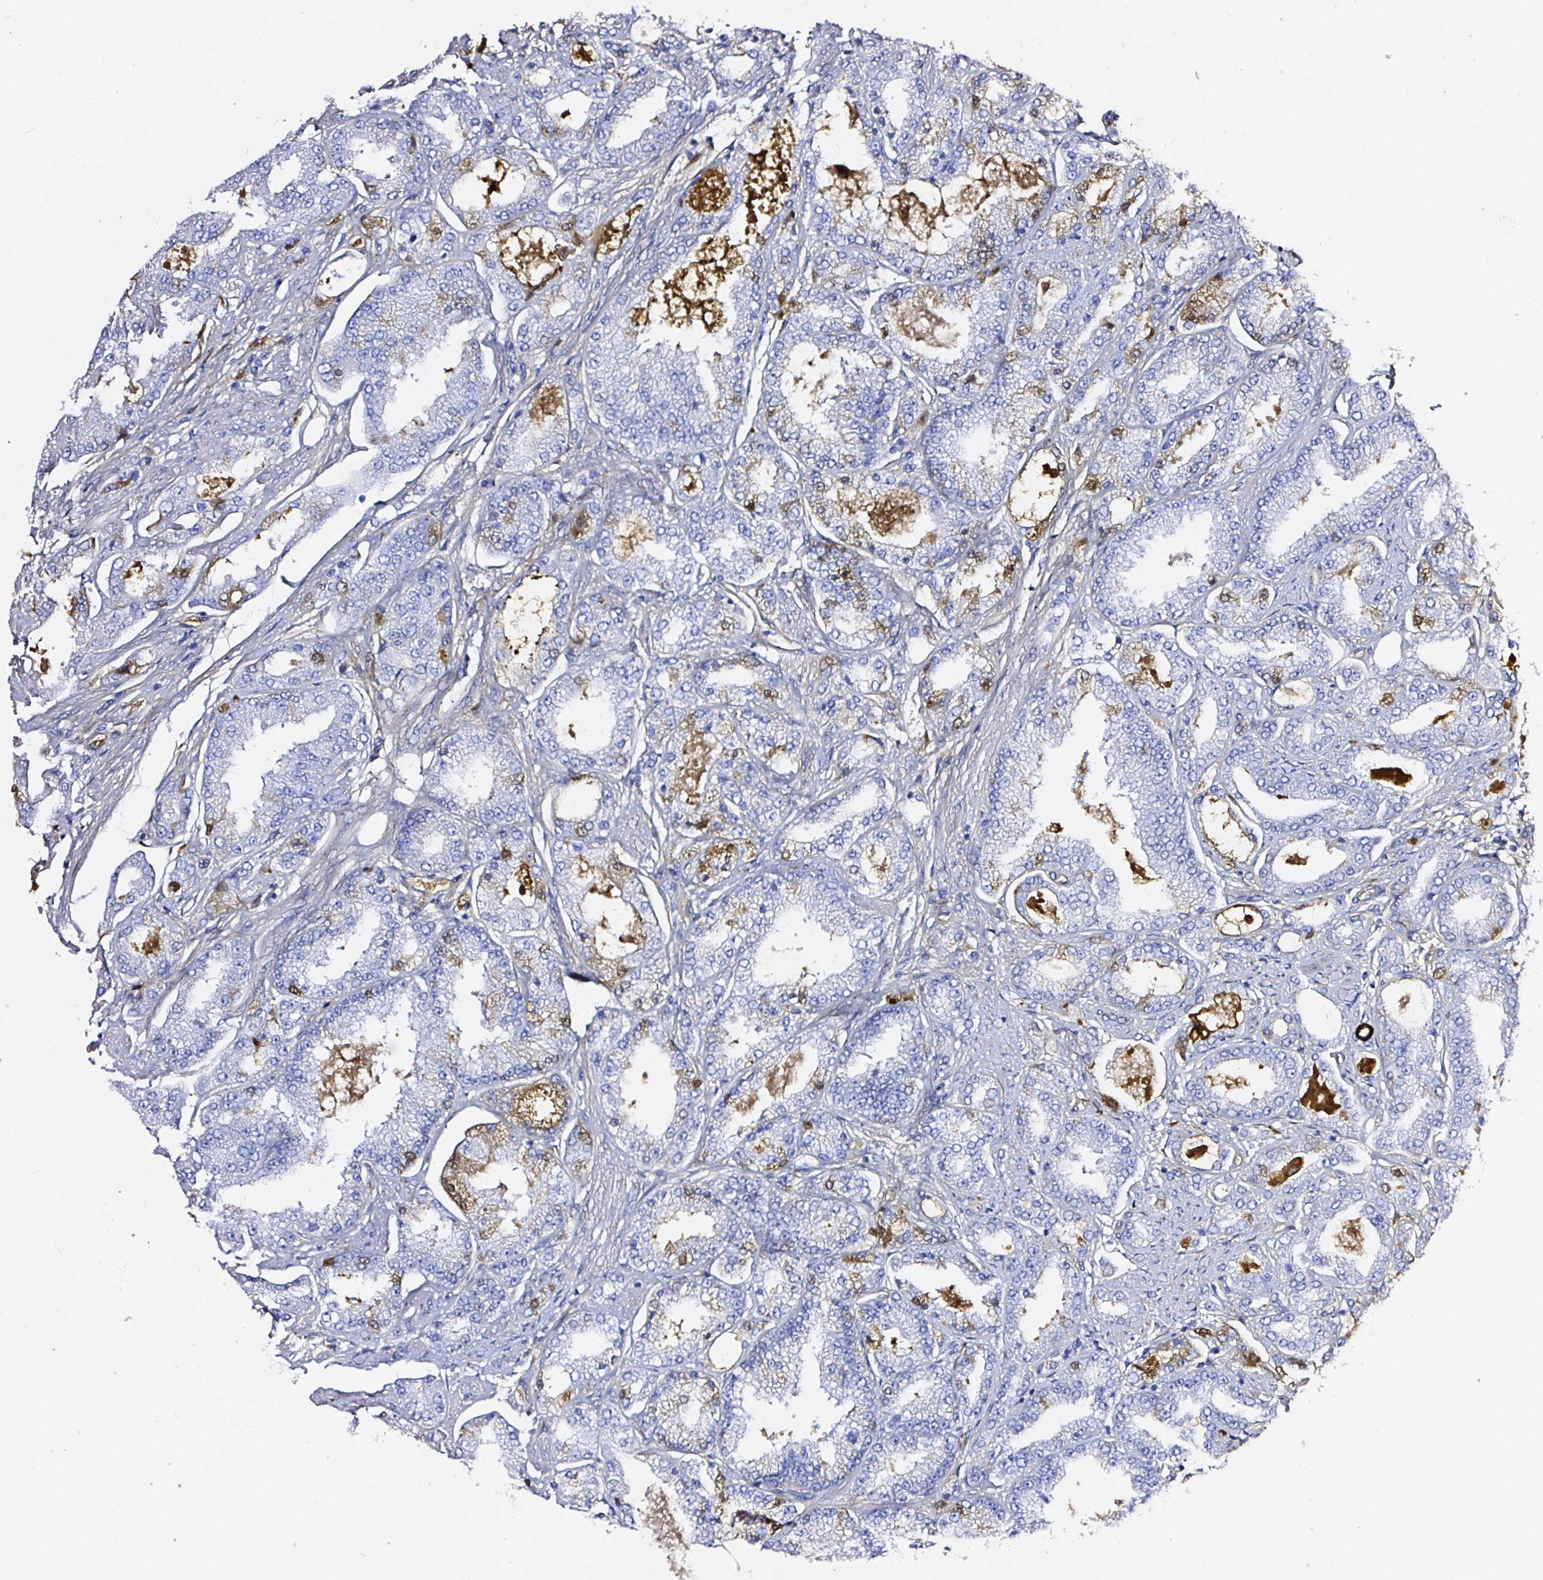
{"staining": {"intensity": "moderate", "quantity": "<25%", "location": "cytoplasmic/membranous"}, "tissue": "prostate cancer", "cell_type": "Tumor cells", "image_type": "cancer", "snomed": [{"axis": "morphology", "description": "Adenocarcinoma, High grade"}, {"axis": "topography", "description": "Prostate"}], "caption": "Prostate adenocarcinoma (high-grade) stained for a protein displays moderate cytoplasmic/membranous positivity in tumor cells.", "gene": "CLEC3B", "patient": {"sex": "male", "age": 69}}